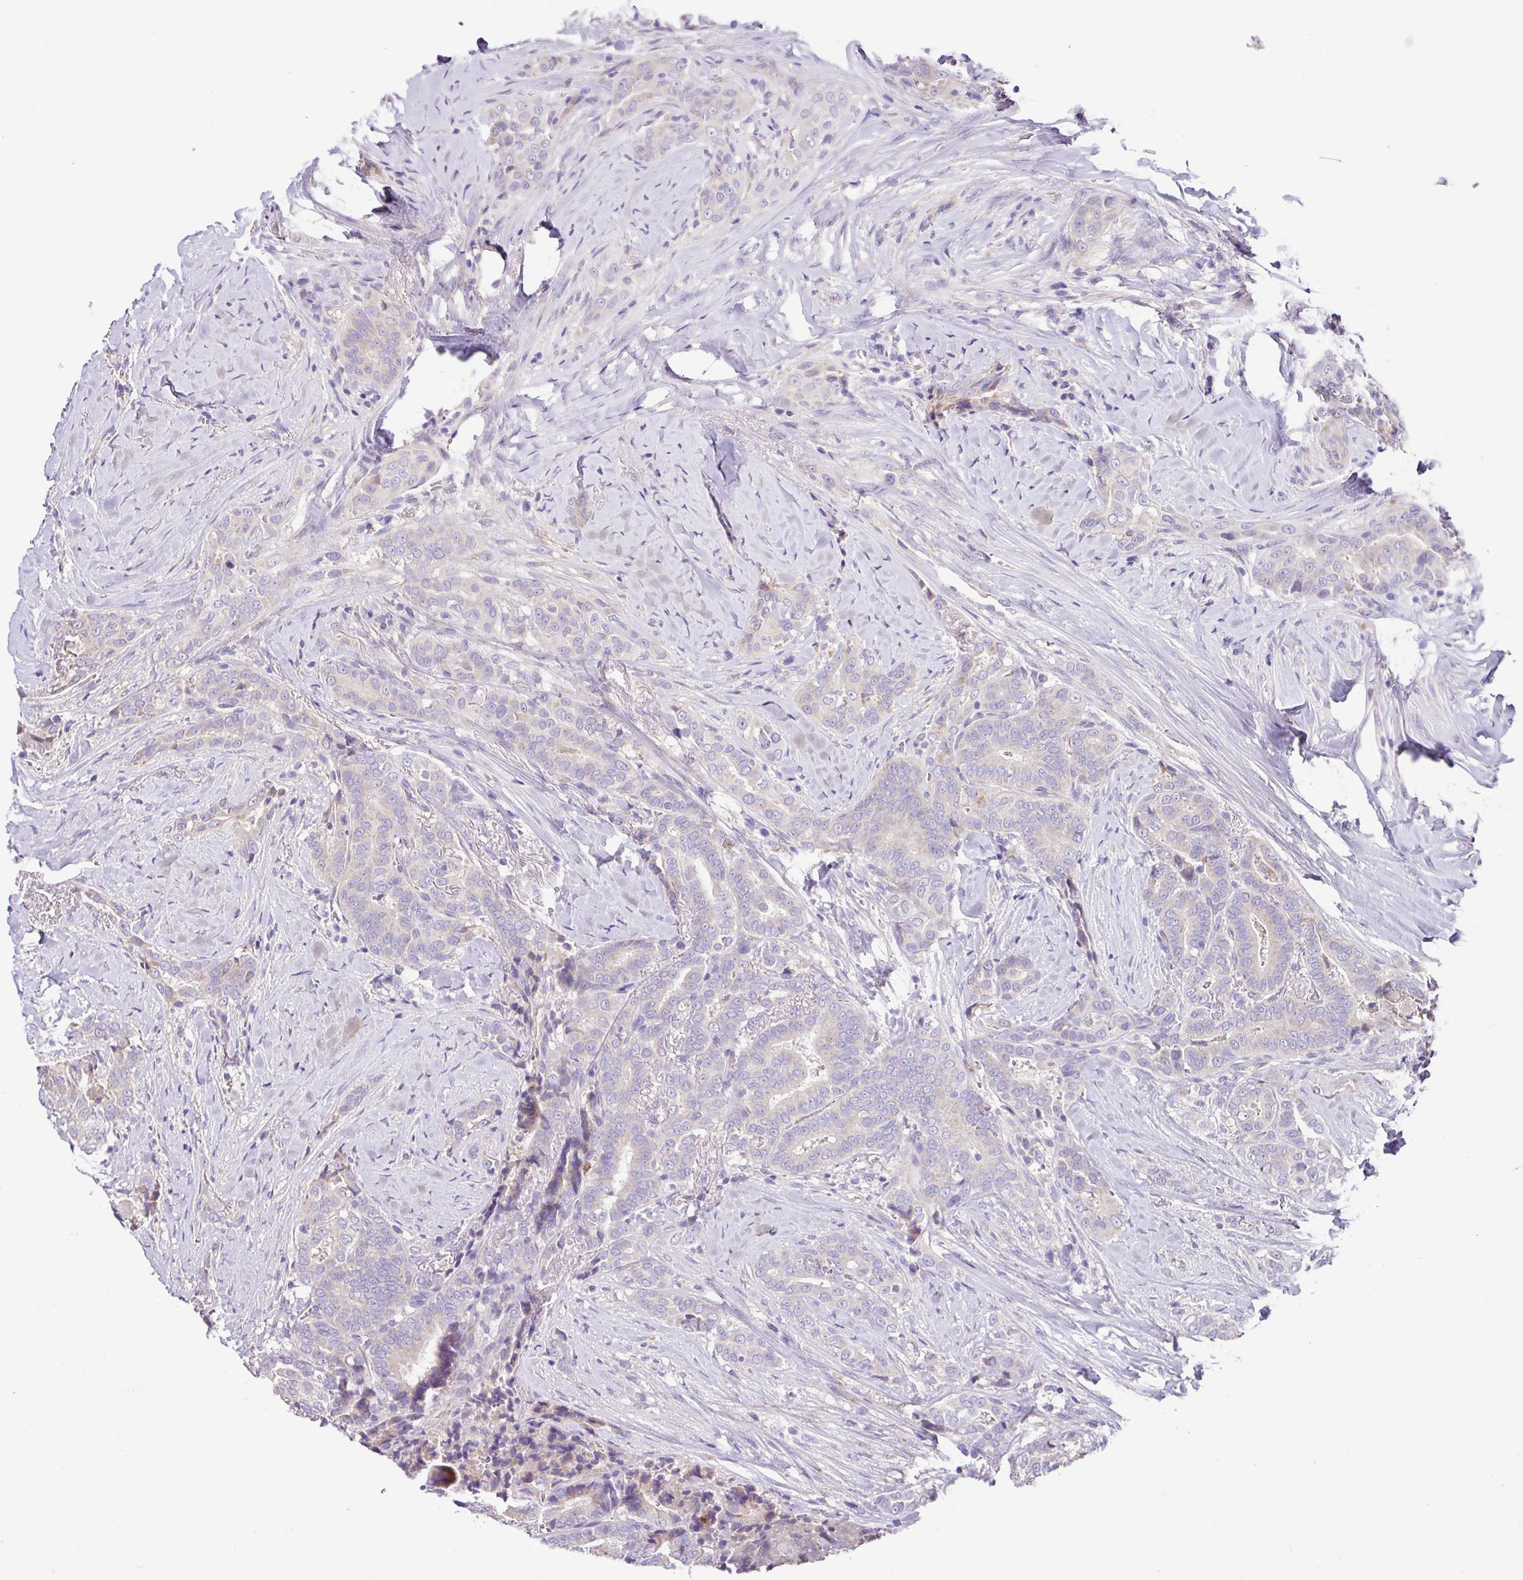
{"staining": {"intensity": "negative", "quantity": "none", "location": "none"}, "tissue": "thyroid cancer", "cell_type": "Tumor cells", "image_type": "cancer", "snomed": [{"axis": "morphology", "description": "Papillary adenocarcinoma, NOS"}, {"axis": "topography", "description": "Thyroid gland"}], "caption": "Immunohistochemical staining of thyroid cancer (papillary adenocarcinoma) exhibits no significant positivity in tumor cells.", "gene": "CRISP3", "patient": {"sex": "male", "age": 61}}